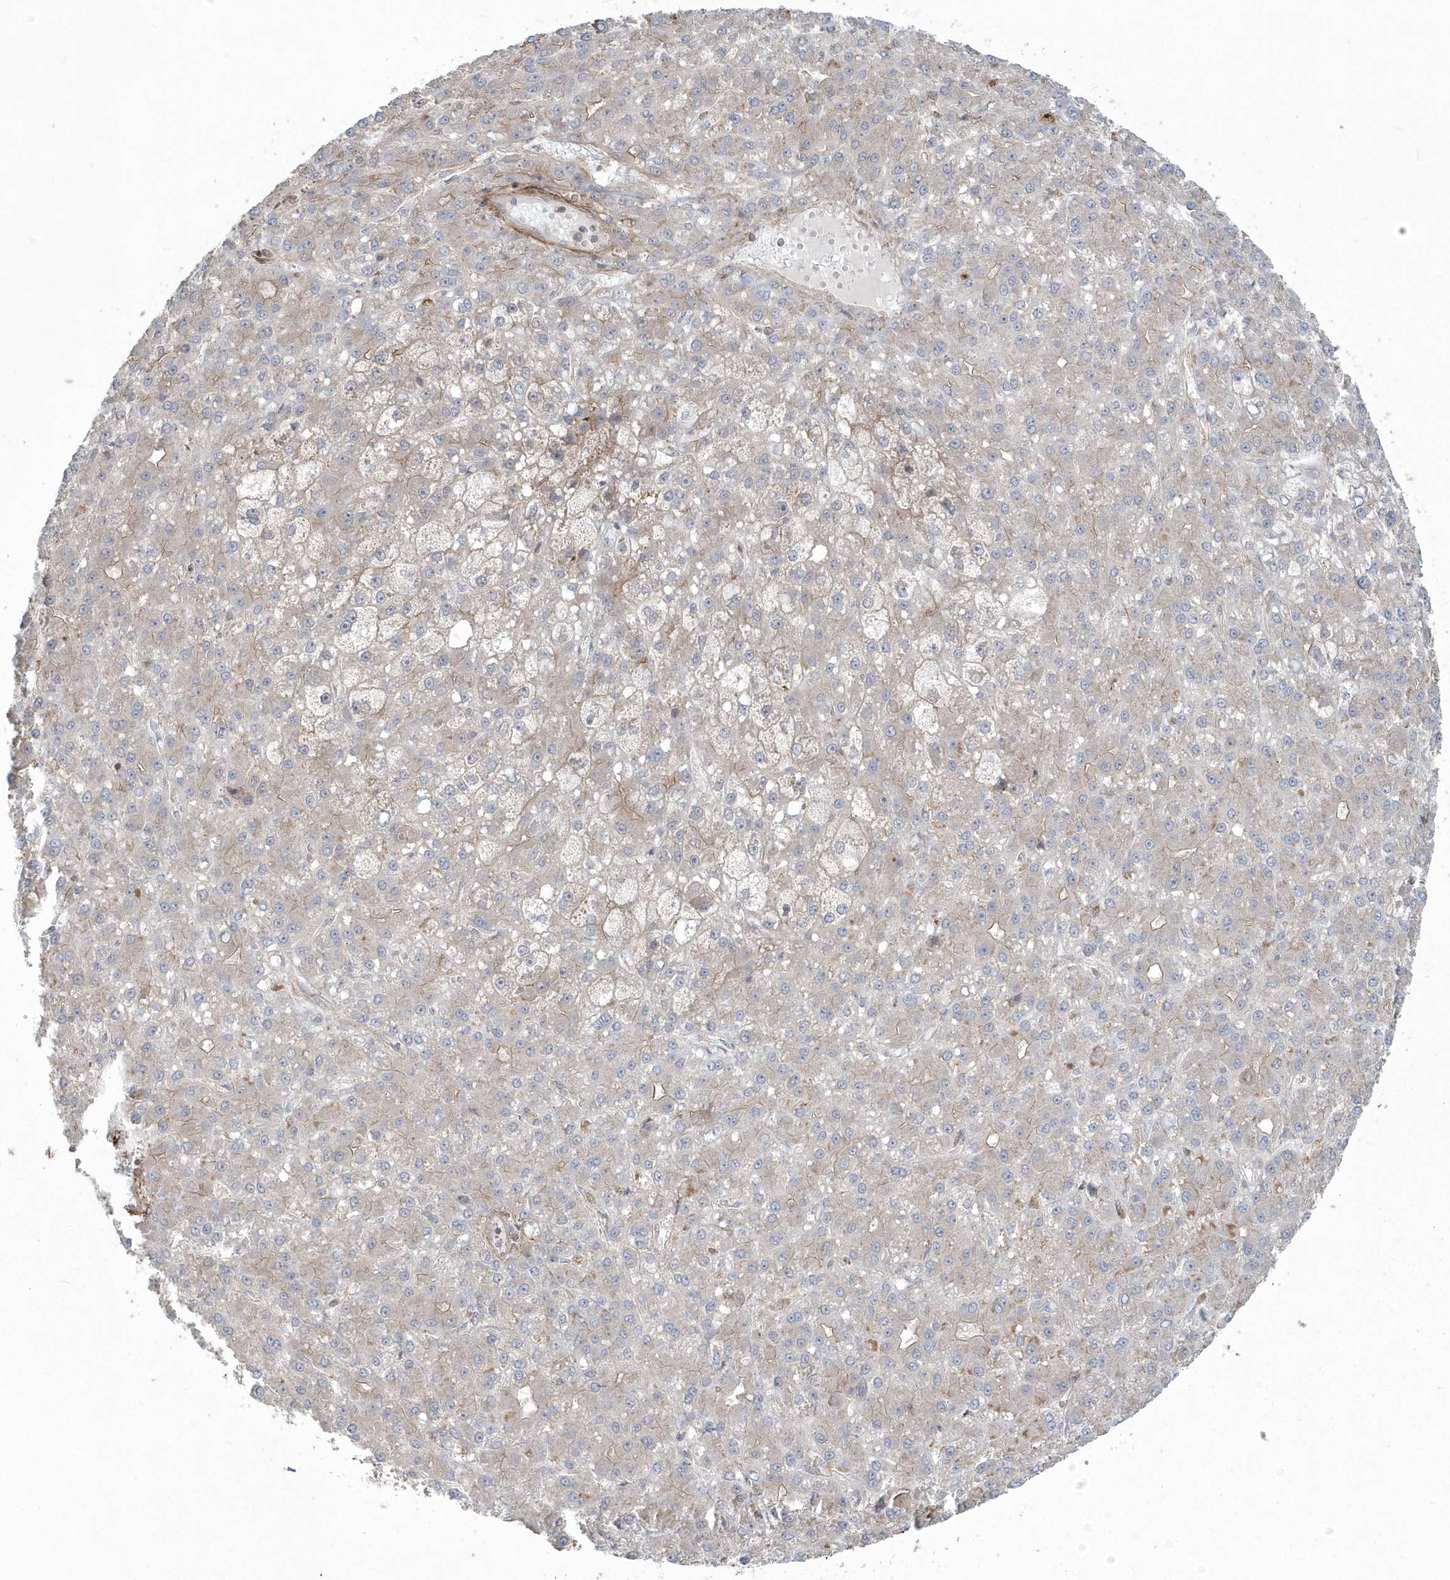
{"staining": {"intensity": "weak", "quantity": "<25%", "location": "cytoplasmic/membranous"}, "tissue": "liver cancer", "cell_type": "Tumor cells", "image_type": "cancer", "snomed": [{"axis": "morphology", "description": "Carcinoma, Hepatocellular, NOS"}, {"axis": "topography", "description": "Liver"}], "caption": "This is a micrograph of immunohistochemistry staining of liver cancer, which shows no staining in tumor cells. The staining was performed using DAB to visualize the protein expression in brown, while the nuclei were stained in blue with hematoxylin (Magnification: 20x).", "gene": "ARMC8", "patient": {"sex": "male", "age": 67}}